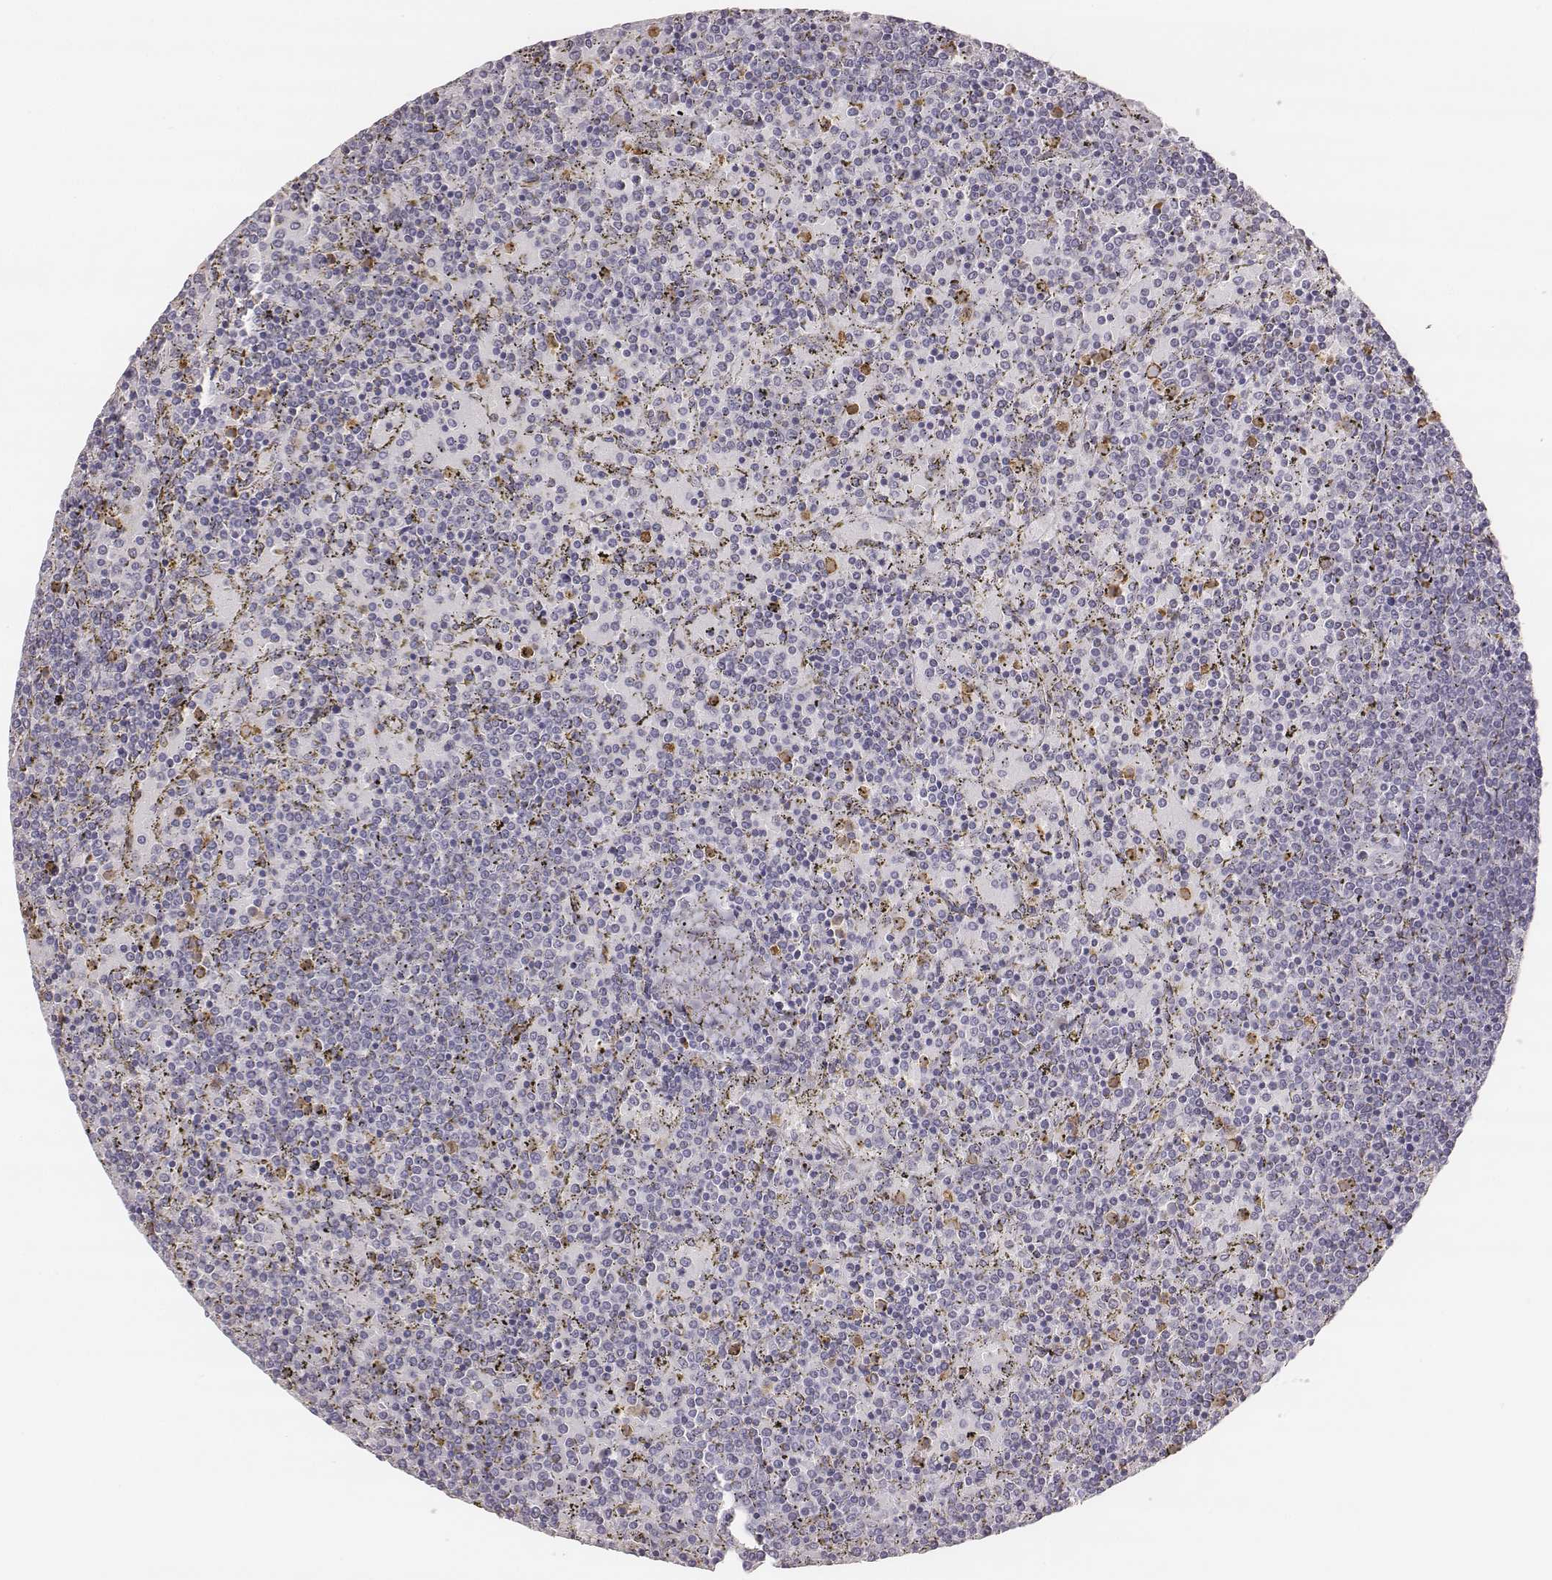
{"staining": {"intensity": "negative", "quantity": "none", "location": "none"}, "tissue": "lymphoma", "cell_type": "Tumor cells", "image_type": "cancer", "snomed": [{"axis": "morphology", "description": "Malignant lymphoma, non-Hodgkin's type, Low grade"}, {"axis": "topography", "description": "Spleen"}], "caption": "Protein analysis of malignant lymphoma, non-Hodgkin's type (low-grade) shows no significant staining in tumor cells.", "gene": "KCNJ12", "patient": {"sex": "female", "age": 77}}